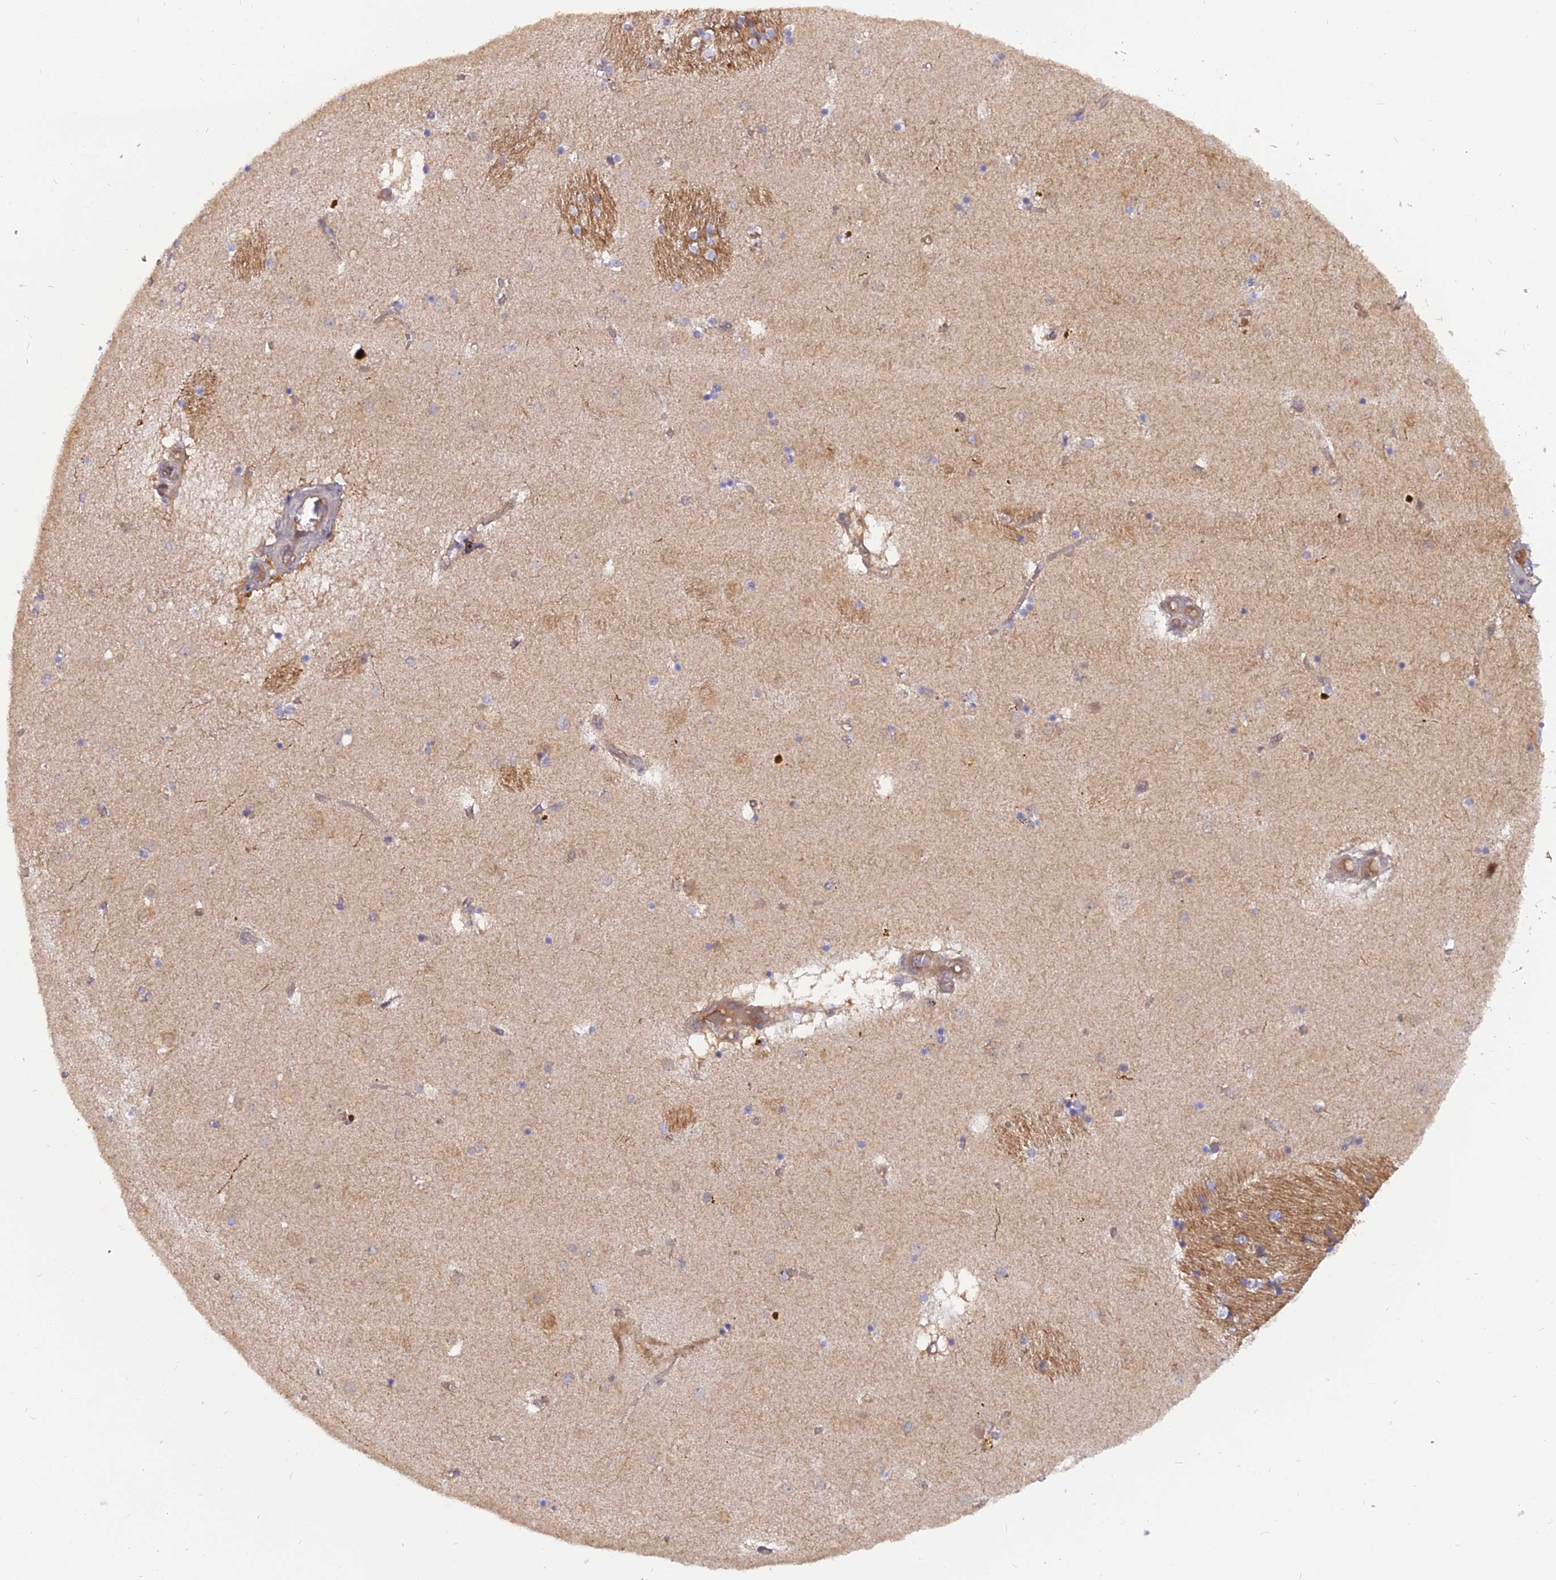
{"staining": {"intensity": "negative", "quantity": "none", "location": "none"}, "tissue": "caudate", "cell_type": "Glial cells", "image_type": "normal", "snomed": [{"axis": "morphology", "description": "Normal tissue, NOS"}, {"axis": "topography", "description": "Lateral ventricle wall"}], "caption": "Caudate was stained to show a protein in brown. There is no significant positivity in glial cells. (DAB (3,3'-diaminobenzidine) IHC, high magnification).", "gene": "ARL2BP", "patient": {"sex": "male", "age": 70}}